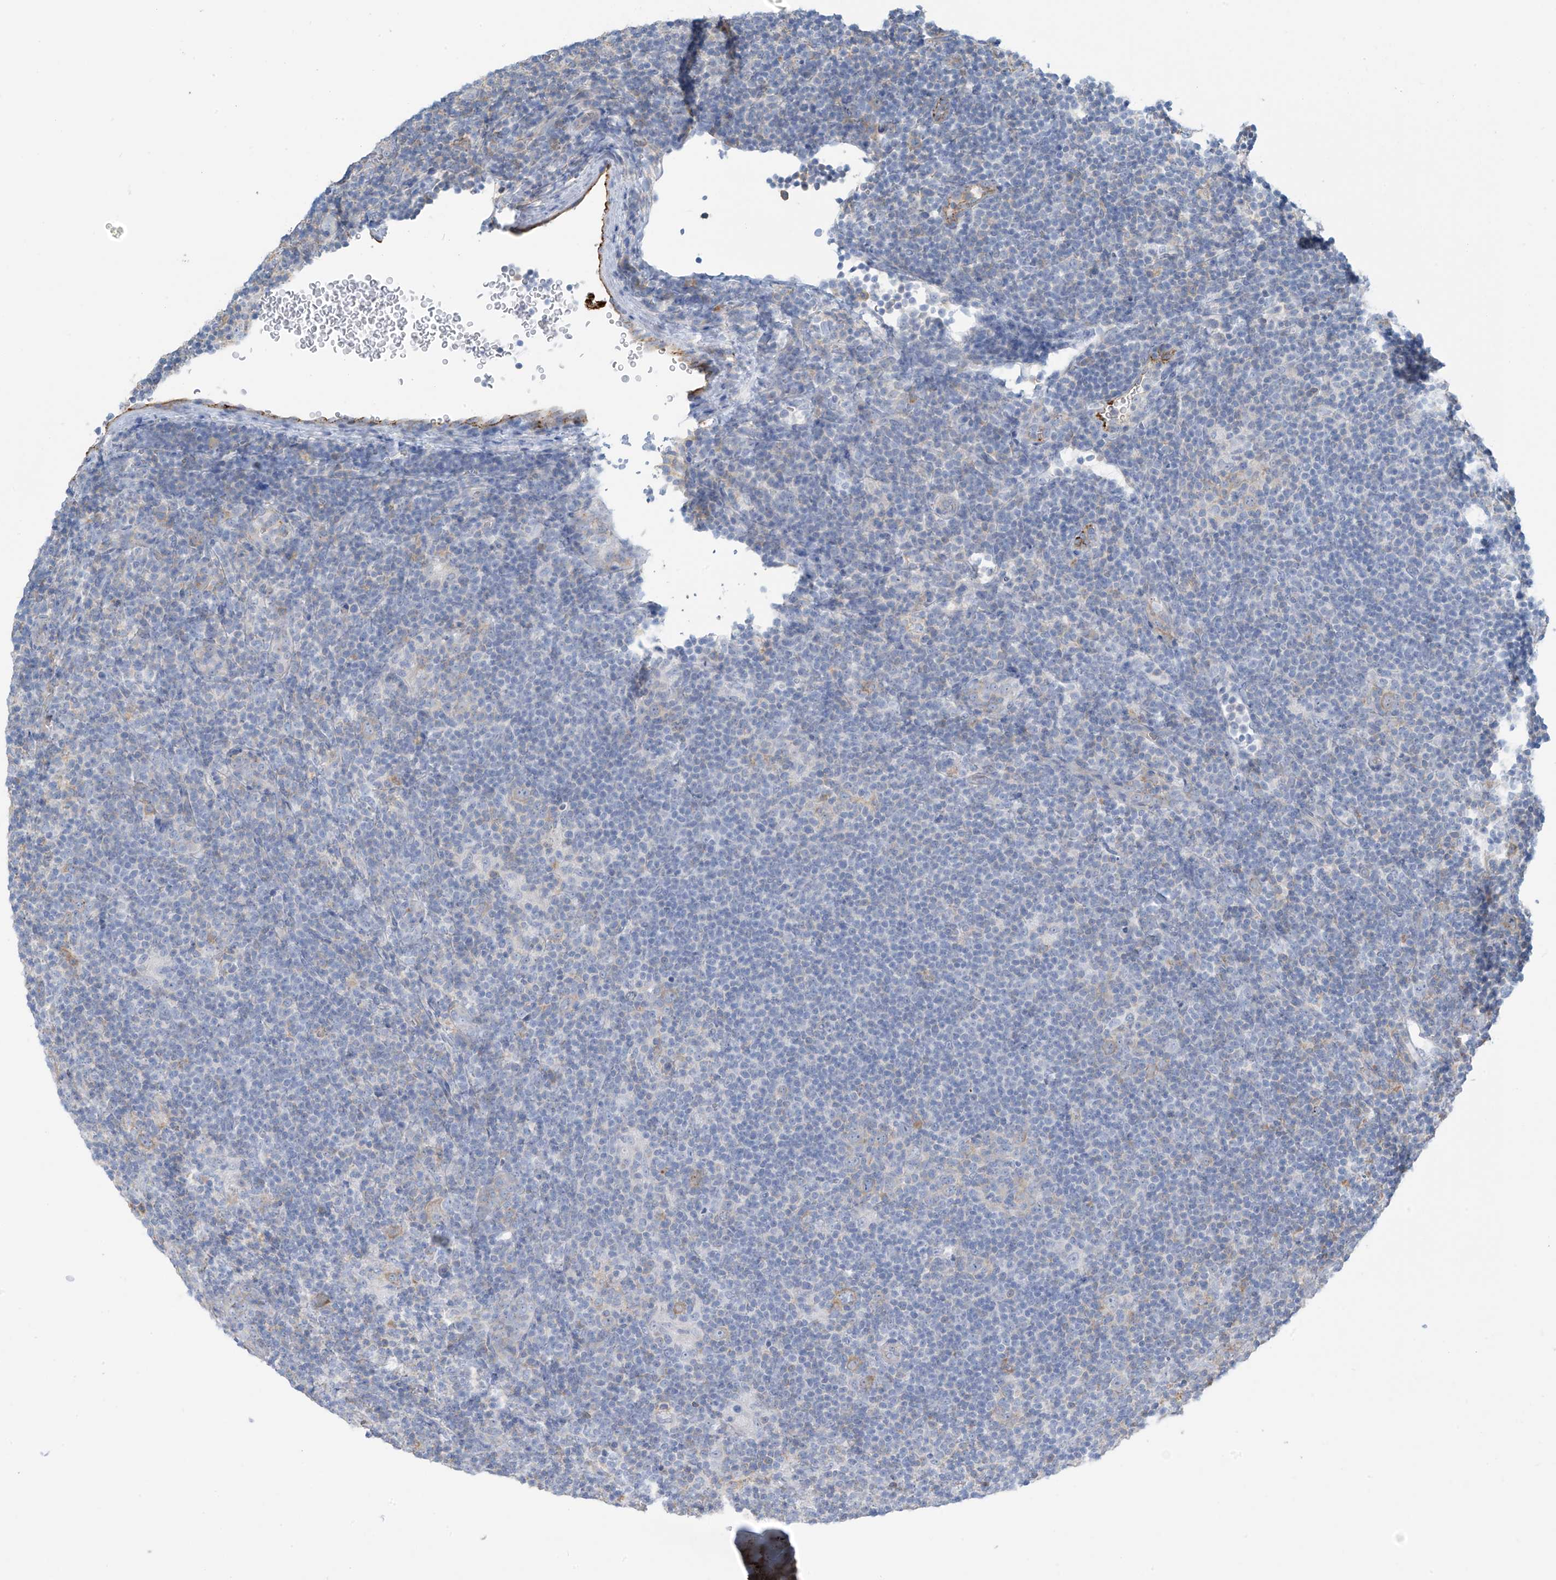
{"staining": {"intensity": "negative", "quantity": "none", "location": "none"}, "tissue": "lymphoma", "cell_type": "Tumor cells", "image_type": "cancer", "snomed": [{"axis": "morphology", "description": "Hodgkin's disease, NOS"}, {"axis": "topography", "description": "Lymph node"}], "caption": "Lymphoma was stained to show a protein in brown. There is no significant expression in tumor cells.", "gene": "ZNF846", "patient": {"sex": "female", "age": 57}}